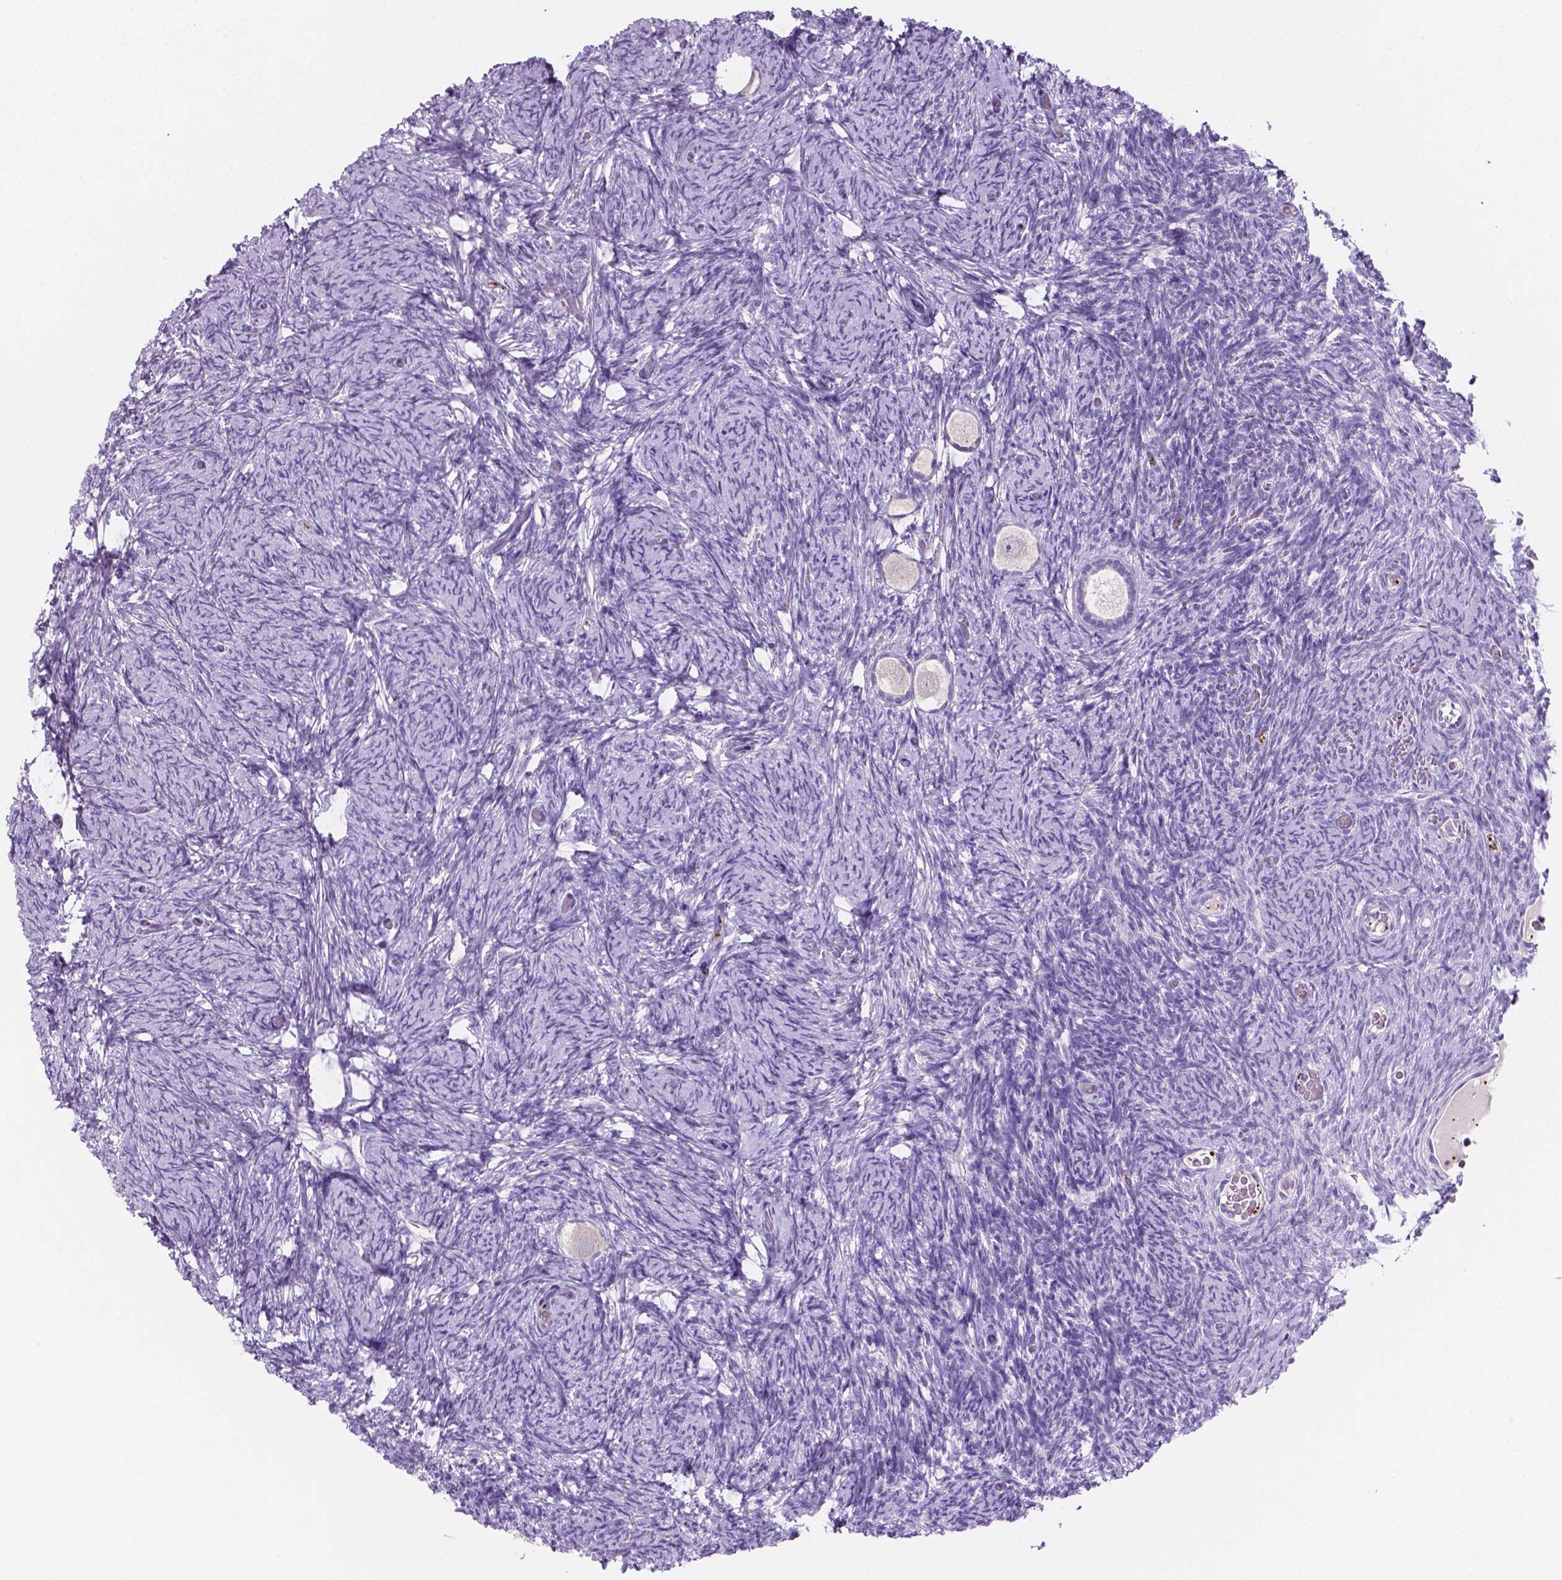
{"staining": {"intensity": "negative", "quantity": "none", "location": "none"}, "tissue": "ovary", "cell_type": "Follicle cells", "image_type": "normal", "snomed": [{"axis": "morphology", "description": "Normal tissue, NOS"}, {"axis": "topography", "description": "Ovary"}], "caption": "Histopathology image shows no protein positivity in follicle cells of normal ovary.", "gene": "EBLN2", "patient": {"sex": "female", "age": 34}}